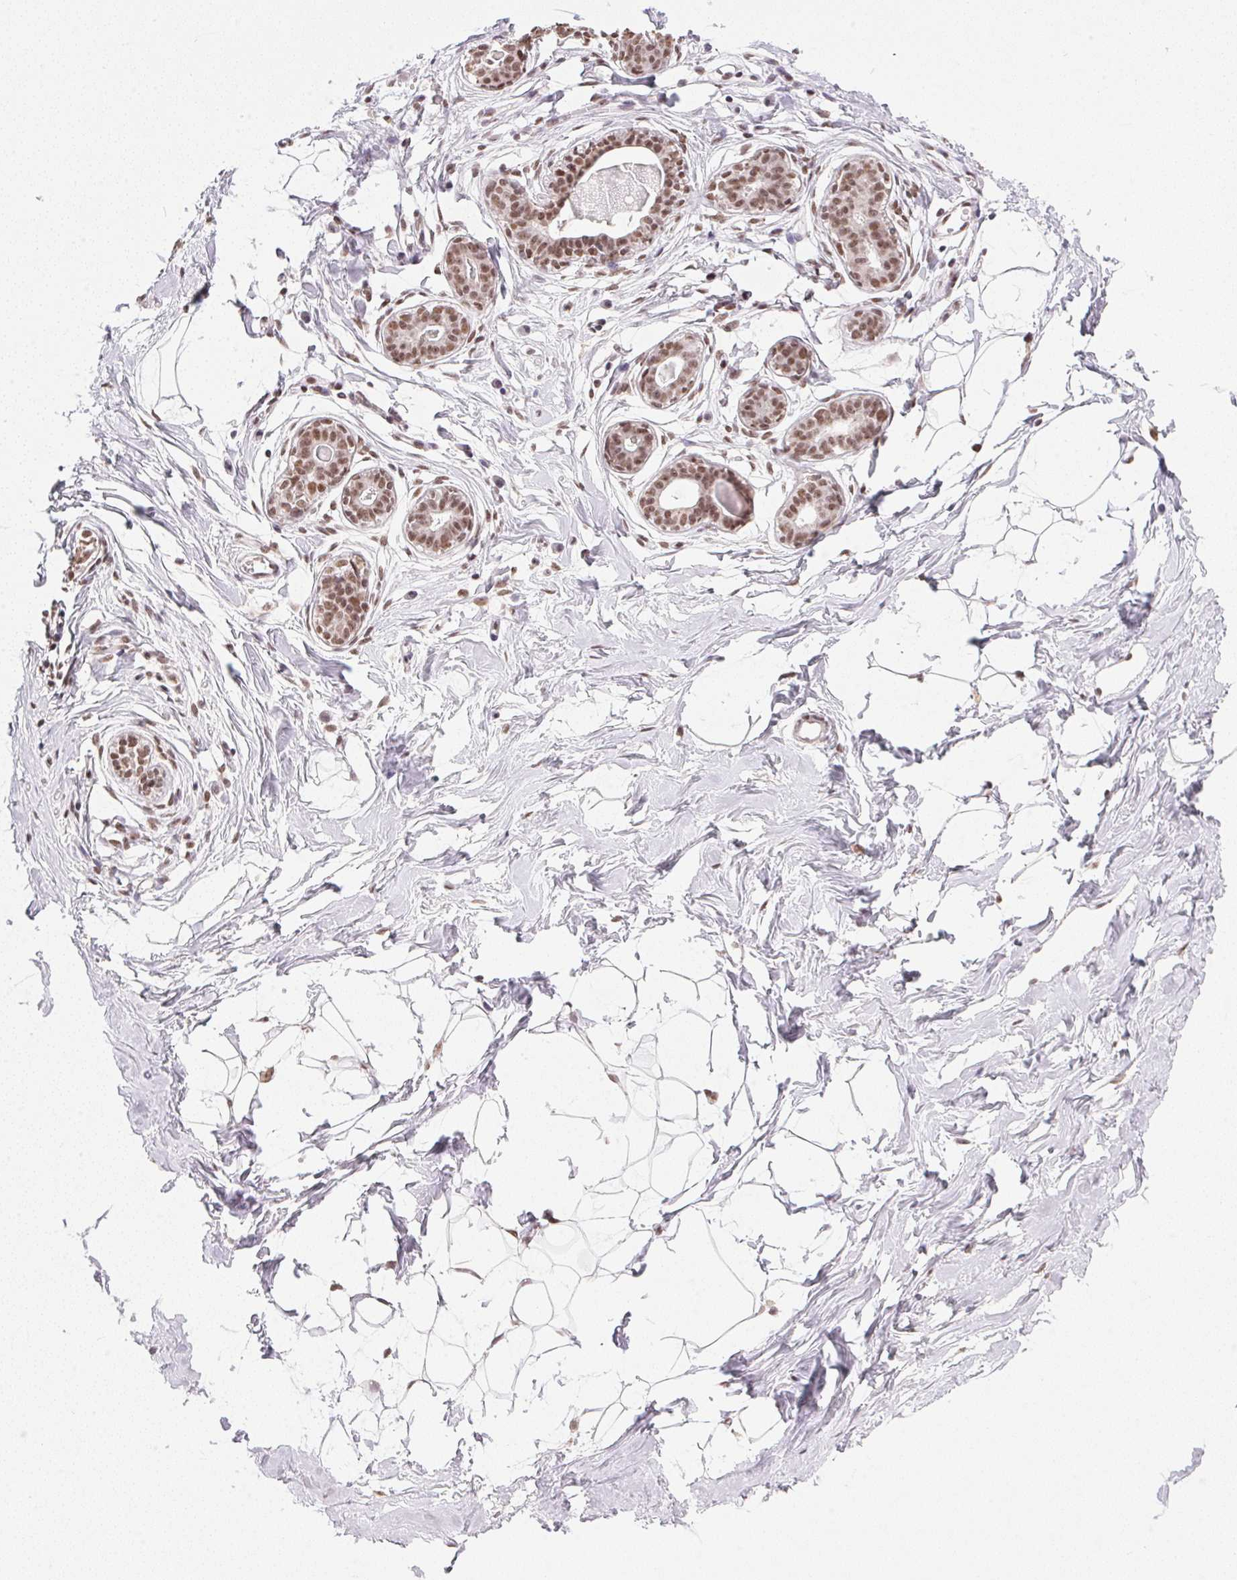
{"staining": {"intensity": "moderate", "quantity": "25%-75%", "location": "nuclear"}, "tissue": "breast", "cell_type": "Adipocytes", "image_type": "normal", "snomed": [{"axis": "morphology", "description": "Normal tissue, NOS"}, {"axis": "topography", "description": "Breast"}], "caption": "High-power microscopy captured an immunohistochemistry histopathology image of normal breast, revealing moderate nuclear expression in approximately 25%-75% of adipocytes. The staining was performed using DAB (3,3'-diaminobenzidine), with brown indicating positive protein expression. Nuclei are stained blue with hematoxylin.", "gene": "NFE2L1", "patient": {"sex": "female", "age": 45}}